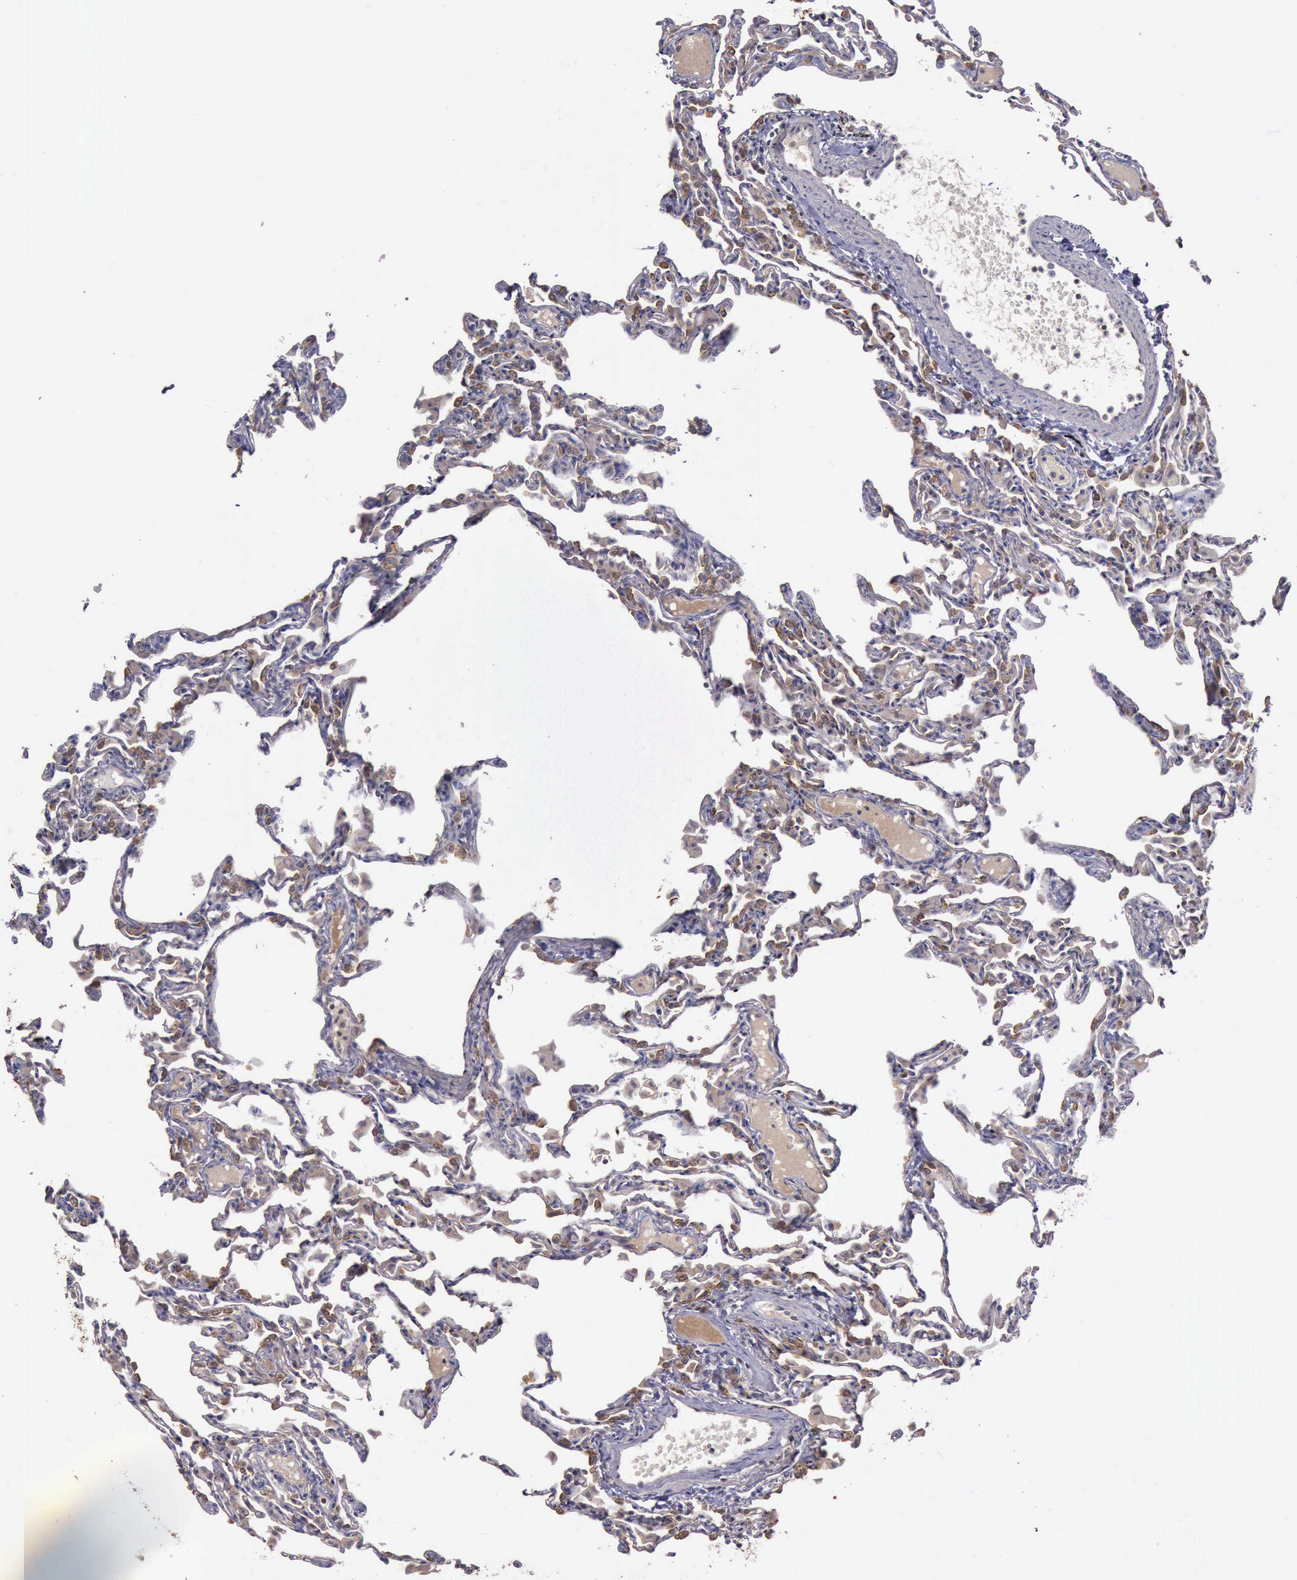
{"staining": {"intensity": "negative", "quantity": "none", "location": "none"}, "tissue": "lung", "cell_type": "Alveolar cells", "image_type": "normal", "snomed": [{"axis": "morphology", "description": "Normal tissue, NOS"}, {"axis": "topography", "description": "Lung"}], "caption": "High power microscopy photomicrograph of an IHC image of normal lung, revealing no significant staining in alveolar cells.", "gene": "RAB39B", "patient": {"sex": "female", "age": 49}}